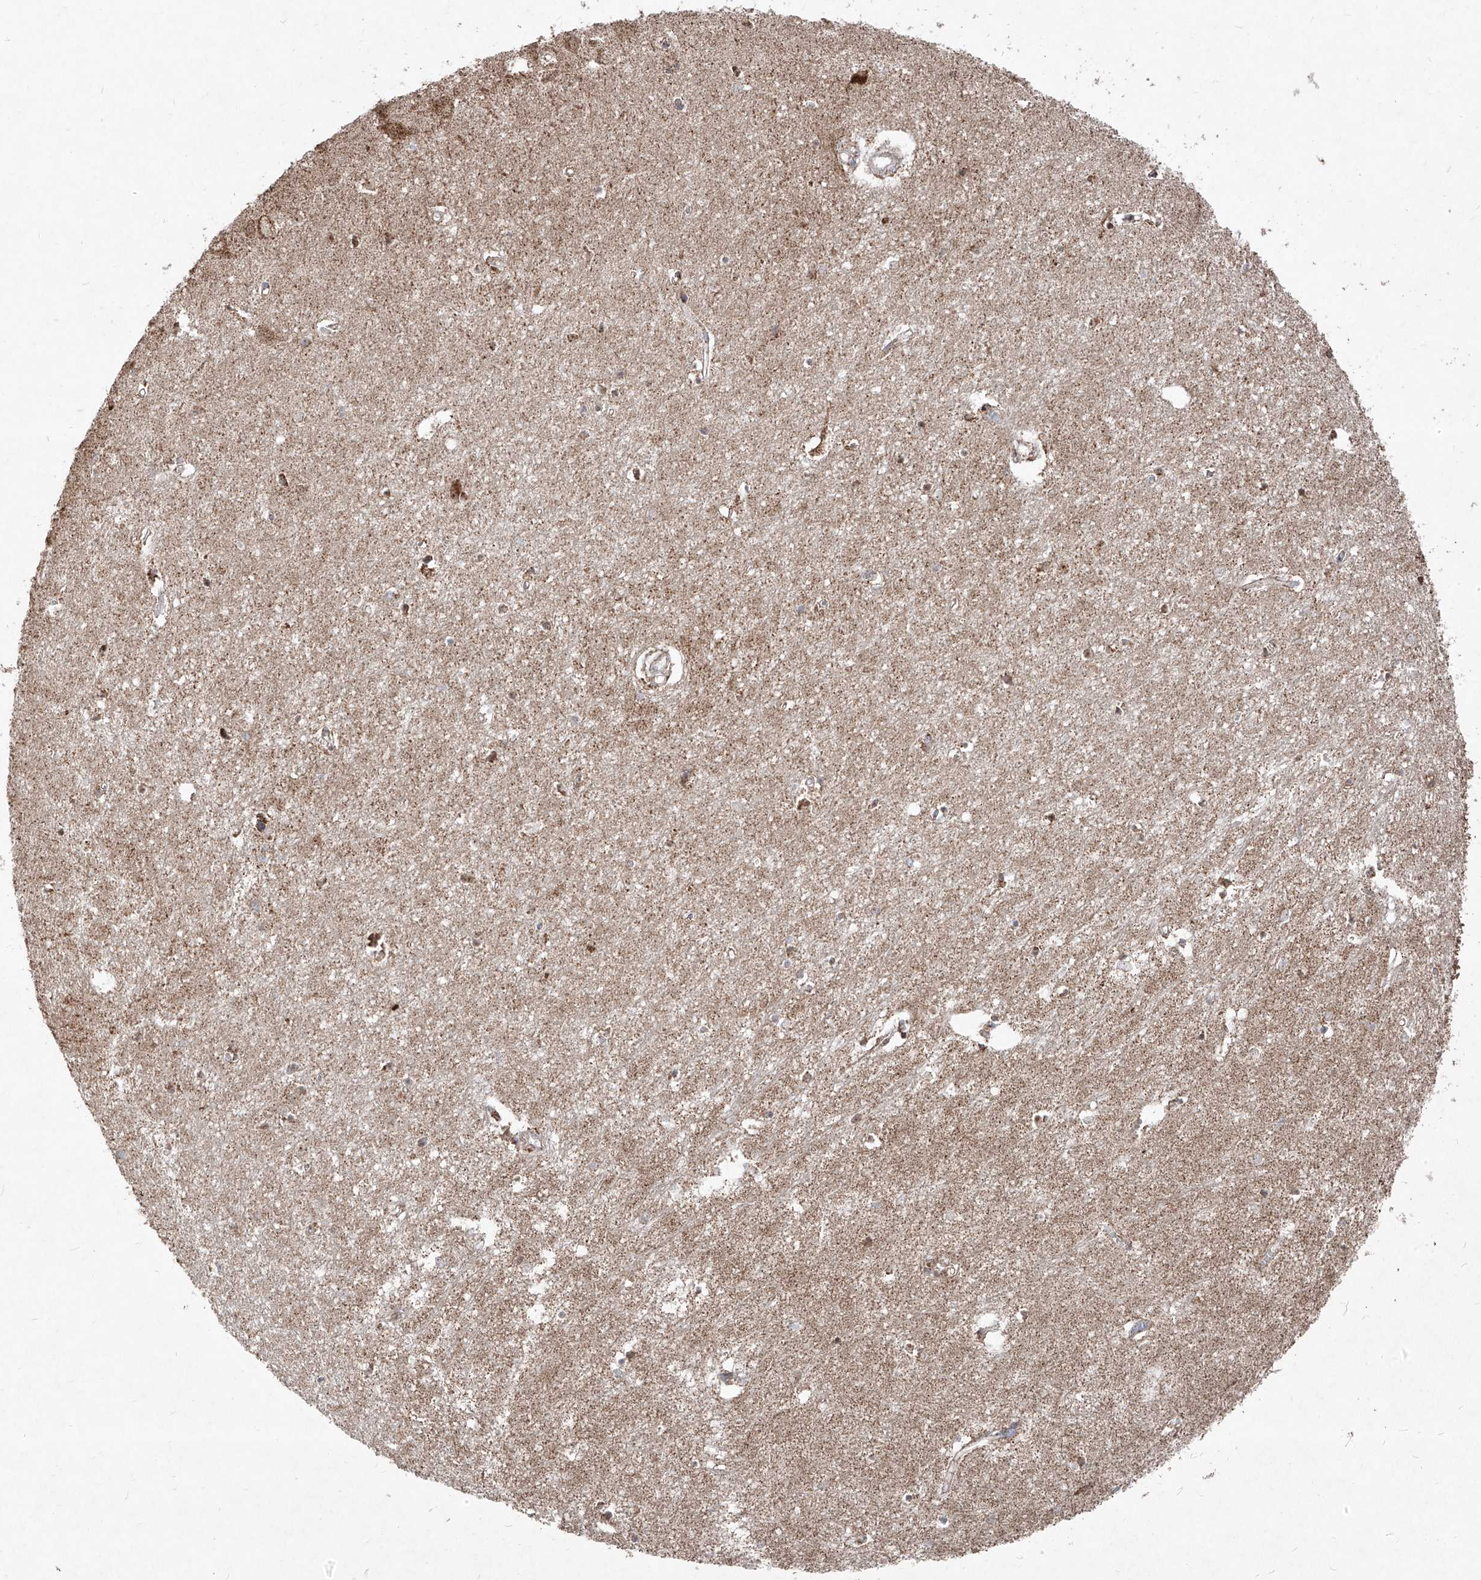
{"staining": {"intensity": "moderate", "quantity": ">75%", "location": "cytoplasmic/membranous"}, "tissue": "hippocampus", "cell_type": "Glial cells", "image_type": "normal", "snomed": [{"axis": "morphology", "description": "Normal tissue, NOS"}, {"axis": "topography", "description": "Hippocampus"}], "caption": "Protein expression analysis of unremarkable hippocampus shows moderate cytoplasmic/membranous expression in approximately >75% of glial cells. The staining was performed using DAB (3,3'-diaminobenzidine), with brown indicating positive protein expression. Nuclei are stained blue with hematoxylin.", "gene": "NDUFB3", "patient": {"sex": "female", "age": 64}}